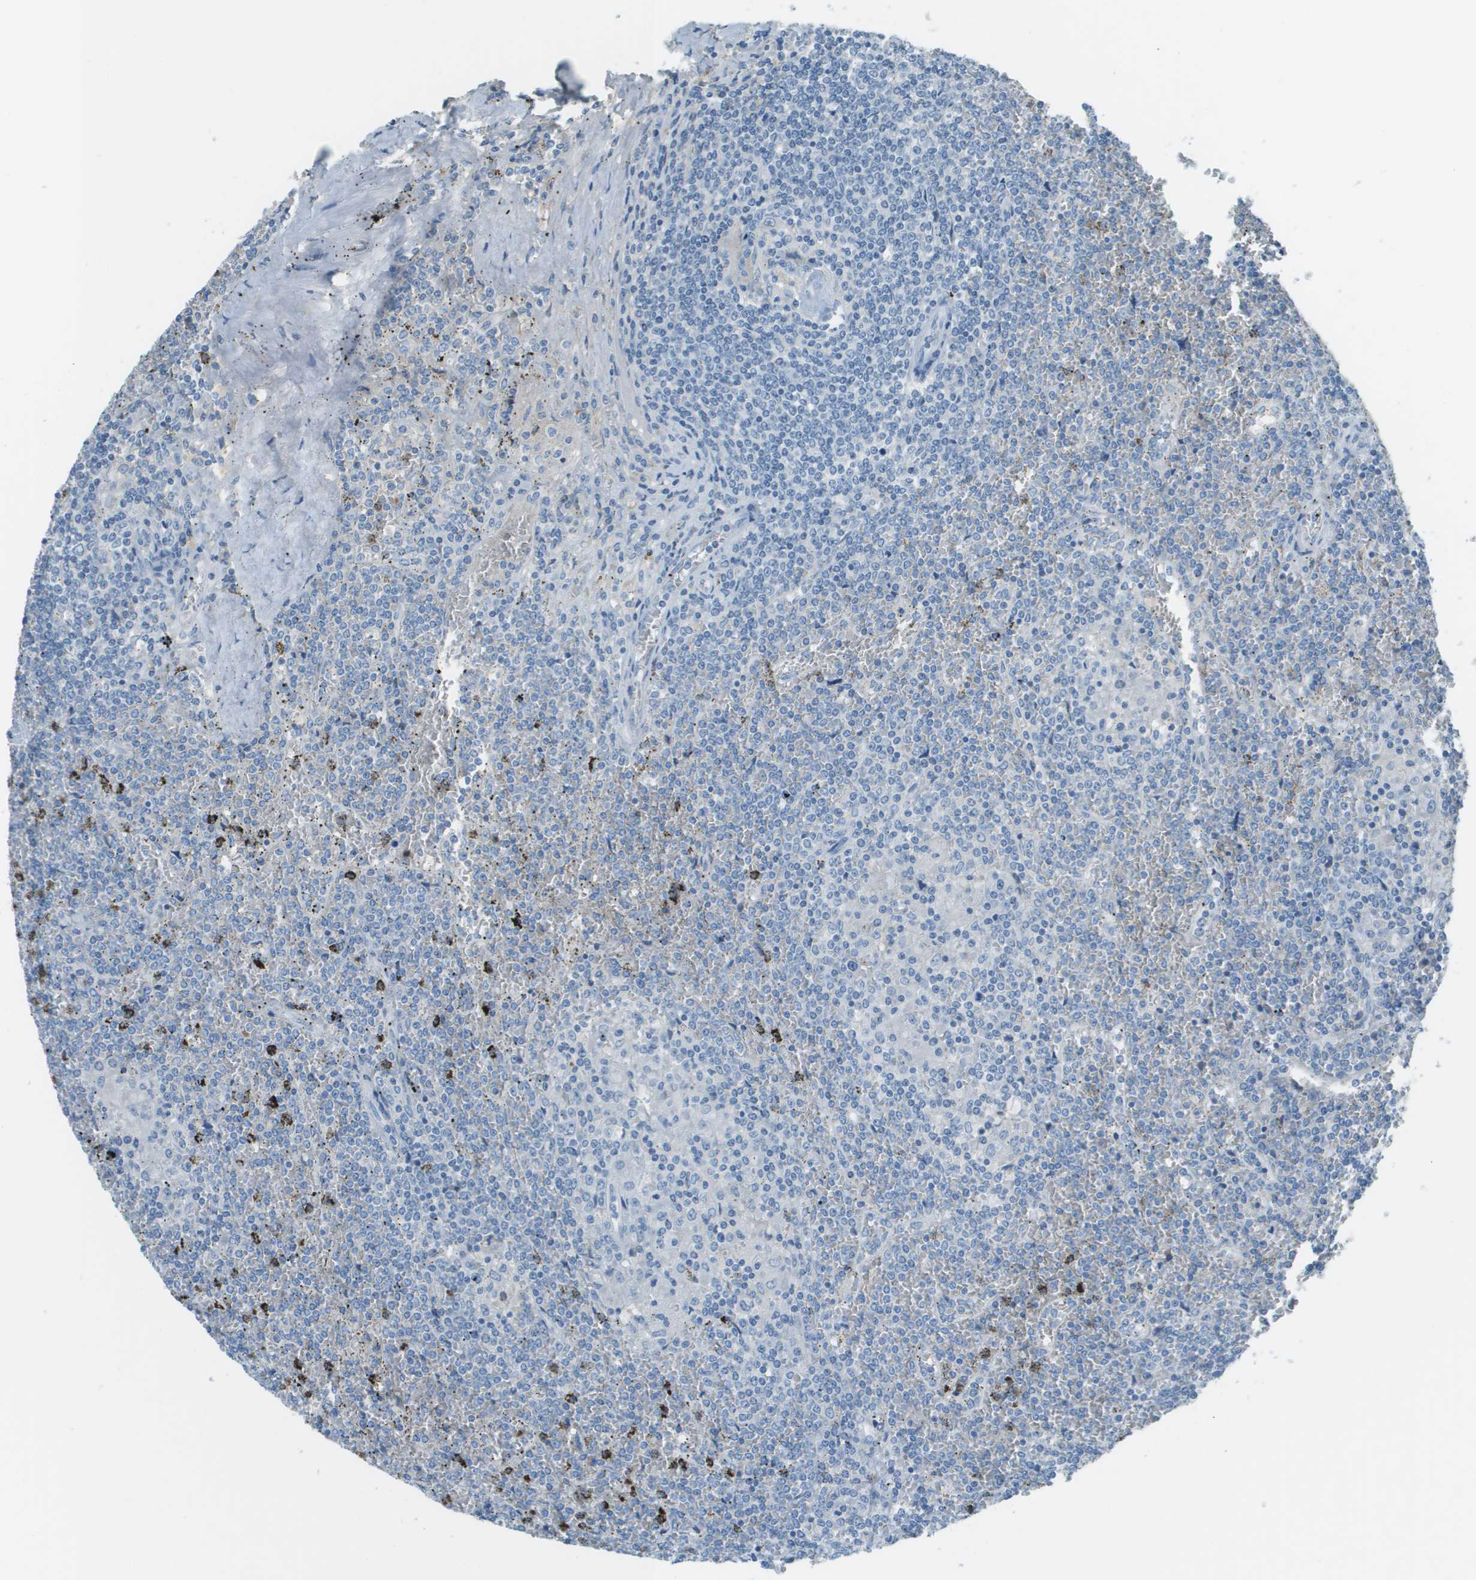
{"staining": {"intensity": "negative", "quantity": "none", "location": "none"}, "tissue": "lymphoma", "cell_type": "Tumor cells", "image_type": "cancer", "snomed": [{"axis": "morphology", "description": "Malignant lymphoma, non-Hodgkin's type, Low grade"}, {"axis": "topography", "description": "Spleen"}], "caption": "Tumor cells show no significant staining in low-grade malignant lymphoma, non-Hodgkin's type.", "gene": "DCN", "patient": {"sex": "female", "age": 19}}